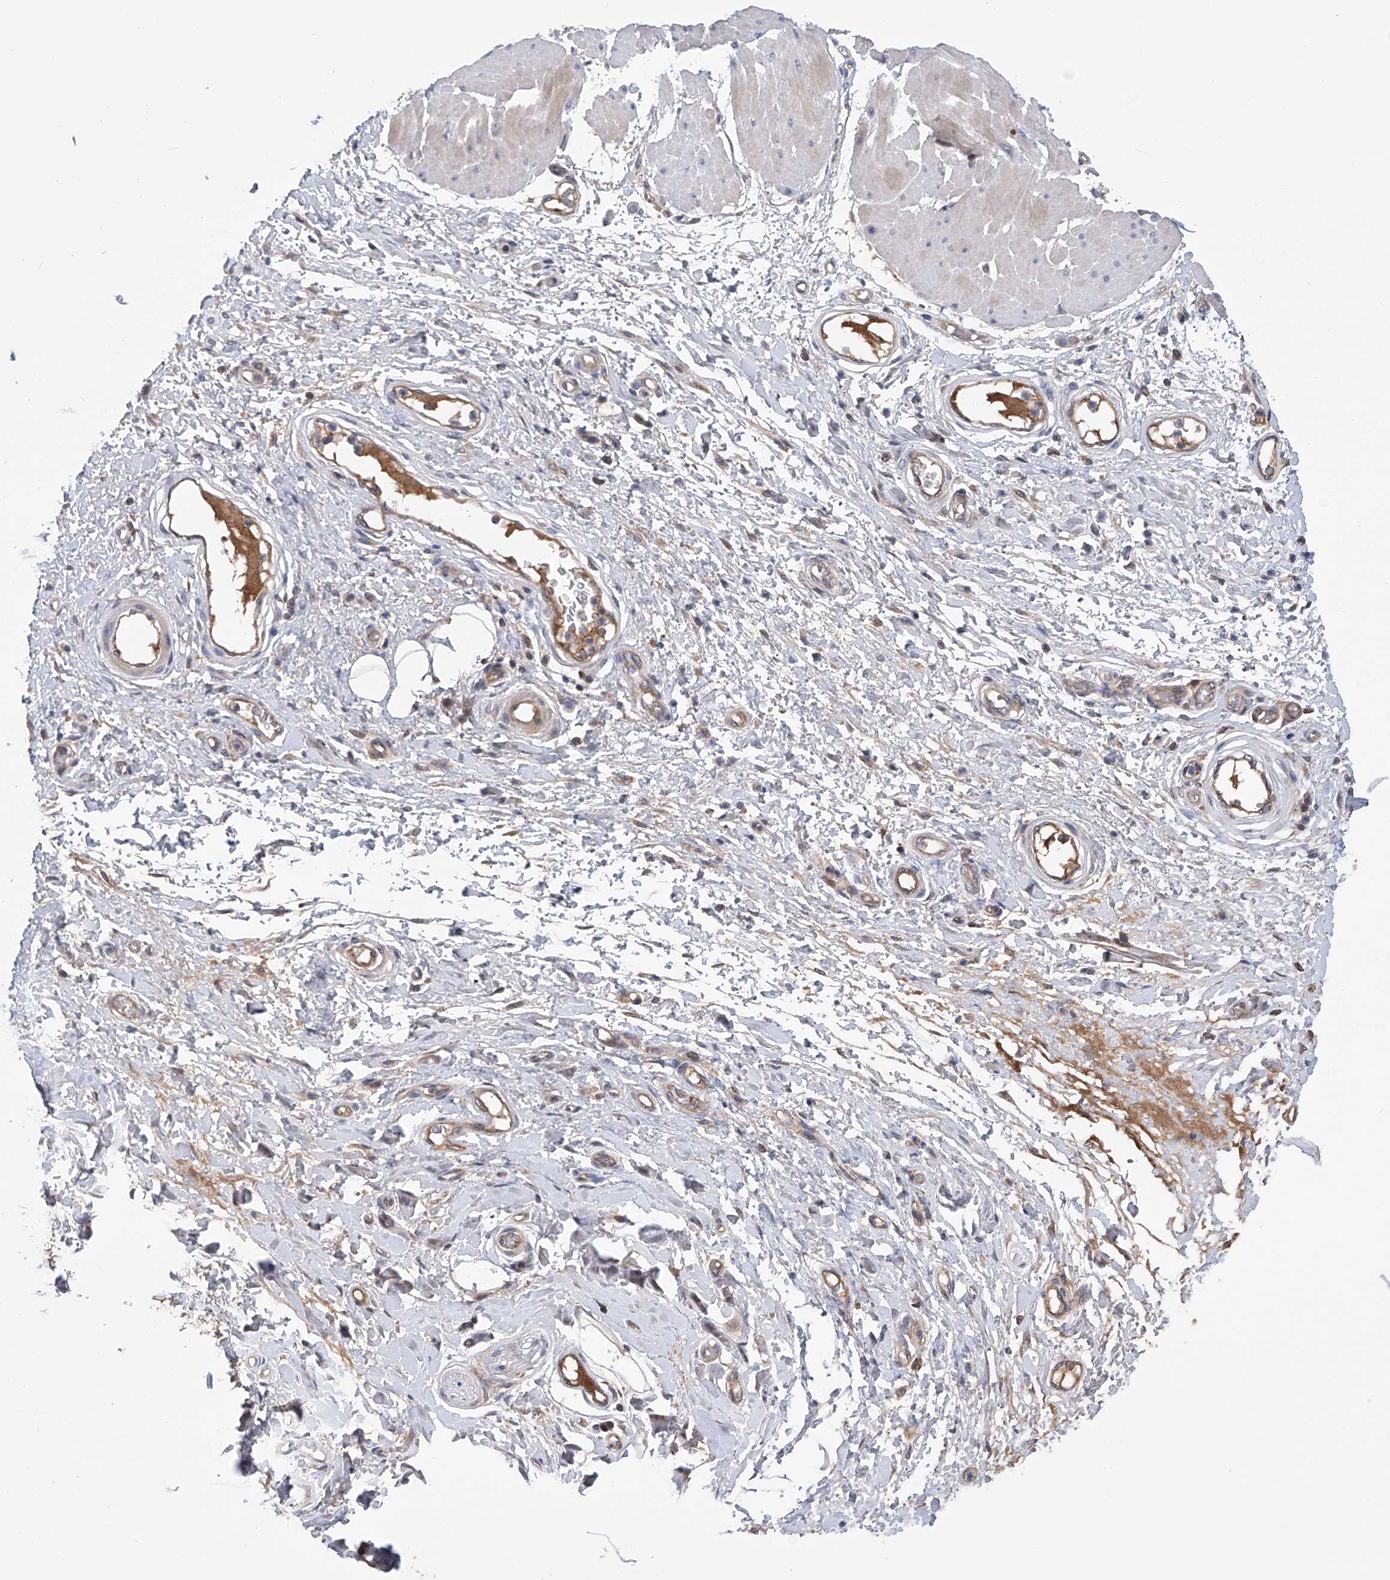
{"staining": {"intensity": "moderate", "quantity": ">75%", "location": "cytoplasmic/membranous"}, "tissue": "adipose tissue", "cell_type": "Adipocytes", "image_type": "normal", "snomed": [{"axis": "morphology", "description": "Normal tissue, NOS"}, {"axis": "morphology", "description": "Adenocarcinoma, NOS"}, {"axis": "topography", "description": "Esophagus"}, {"axis": "topography", "description": "Stomach, upper"}, {"axis": "topography", "description": "Peripheral nerve tissue"}], "caption": "Moderate cytoplasmic/membranous expression is appreciated in about >75% of adipocytes in benign adipose tissue. (brown staining indicates protein expression, while blue staining denotes nuclei).", "gene": "NUDT17", "patient": {"sex": "male", "age": 62}}